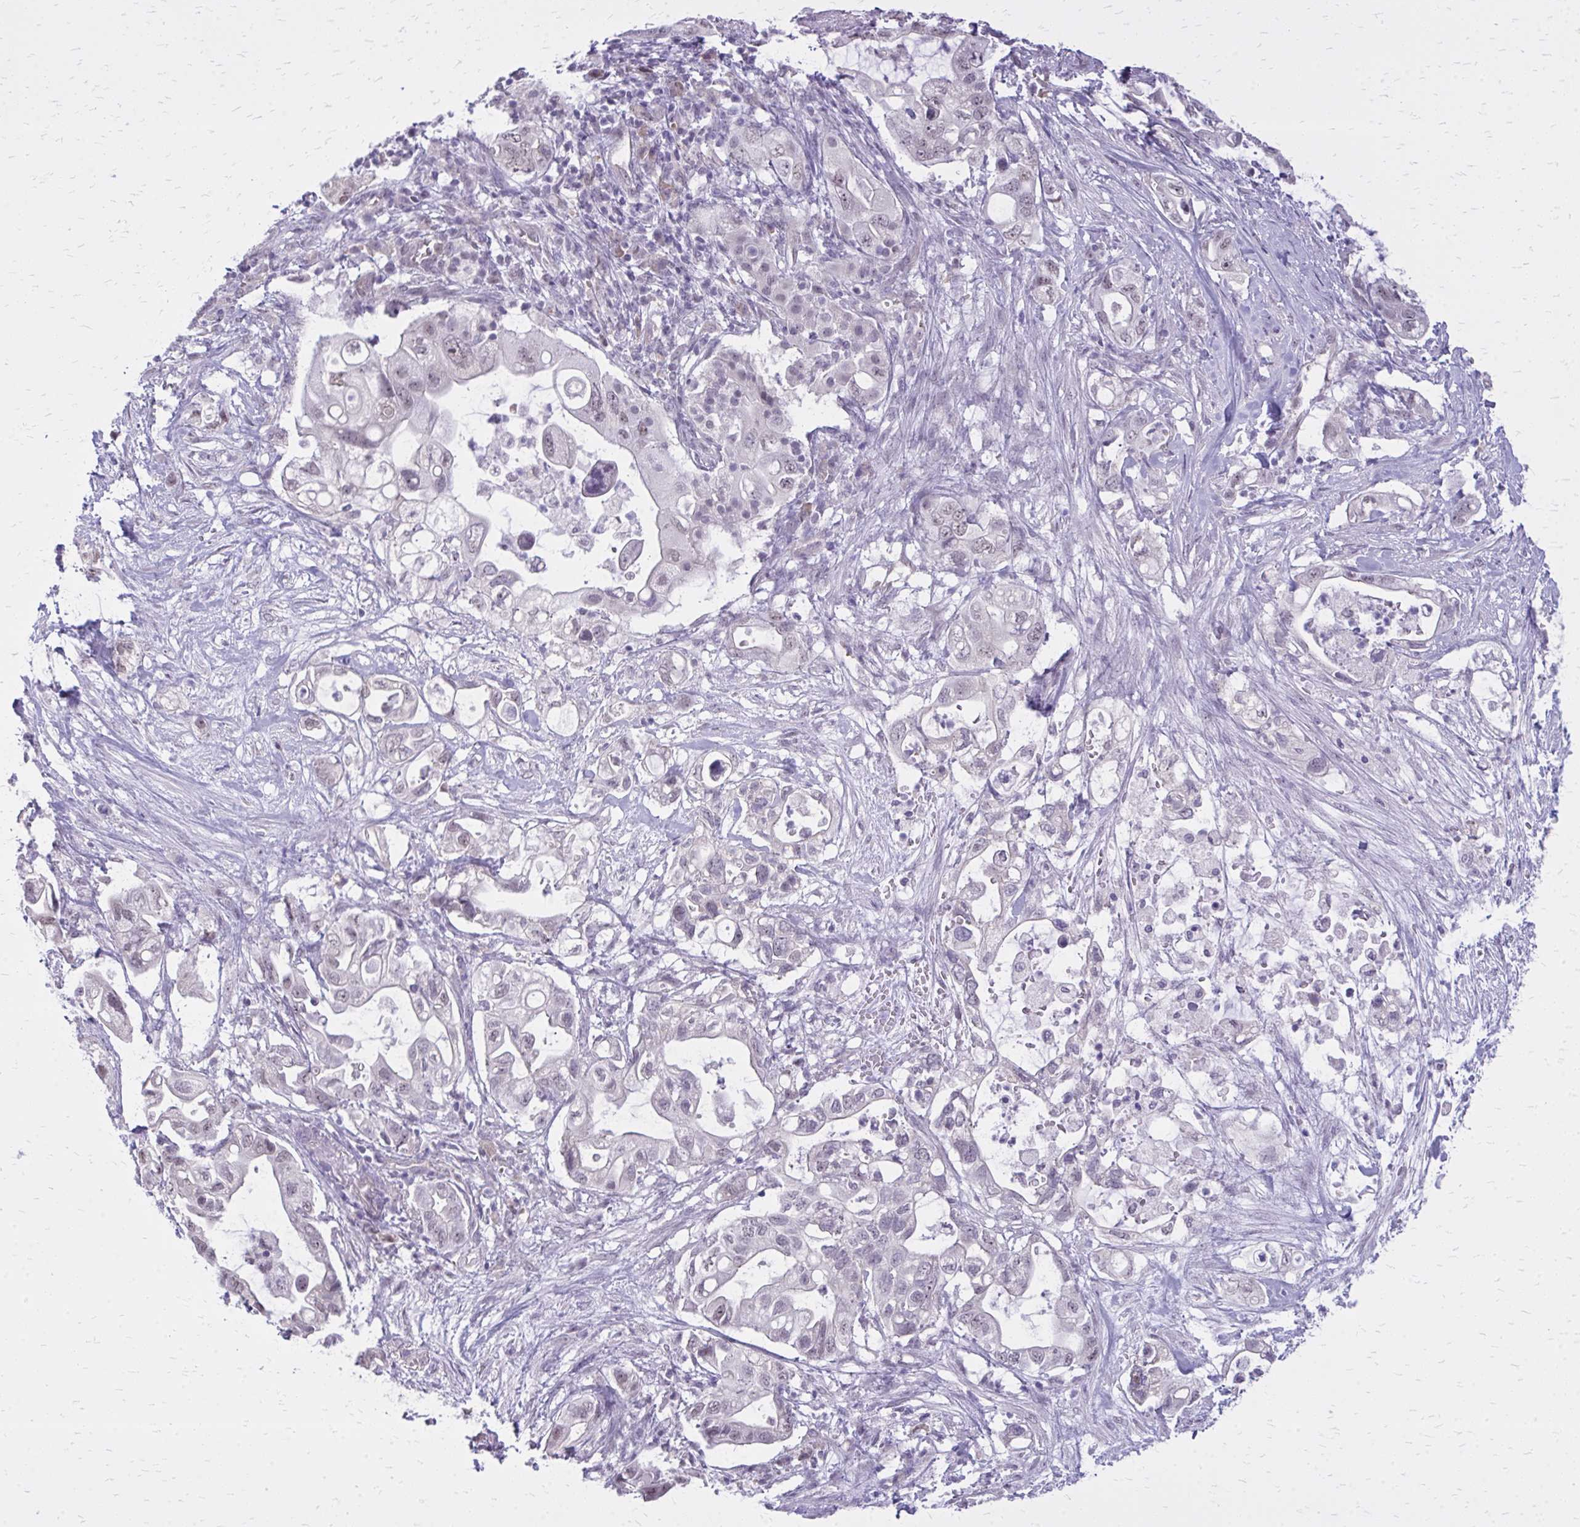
{"staining": {"intensity": "negative", "quantity": "none", "location": "none"}, "tissue": "pancreatic cancer", "cell_type": "Tumor cells", "image_type": "cancer", "snomed": [{"axis": "morphology", "description": "Adenocarcinoma, NOS"}, {"axis": "topography", "description": "Pancreas"}], "caption": "IHC histopathology image of neoplastic tissue: pancreatic cancer (adenocarcinoma) stained with DAB (3,3'-diaminobenzidine) demonstrates no significant protein expression in tumor cells.", "gene": "PLCB1", "patient": {"sex": "female", "age": 72}}